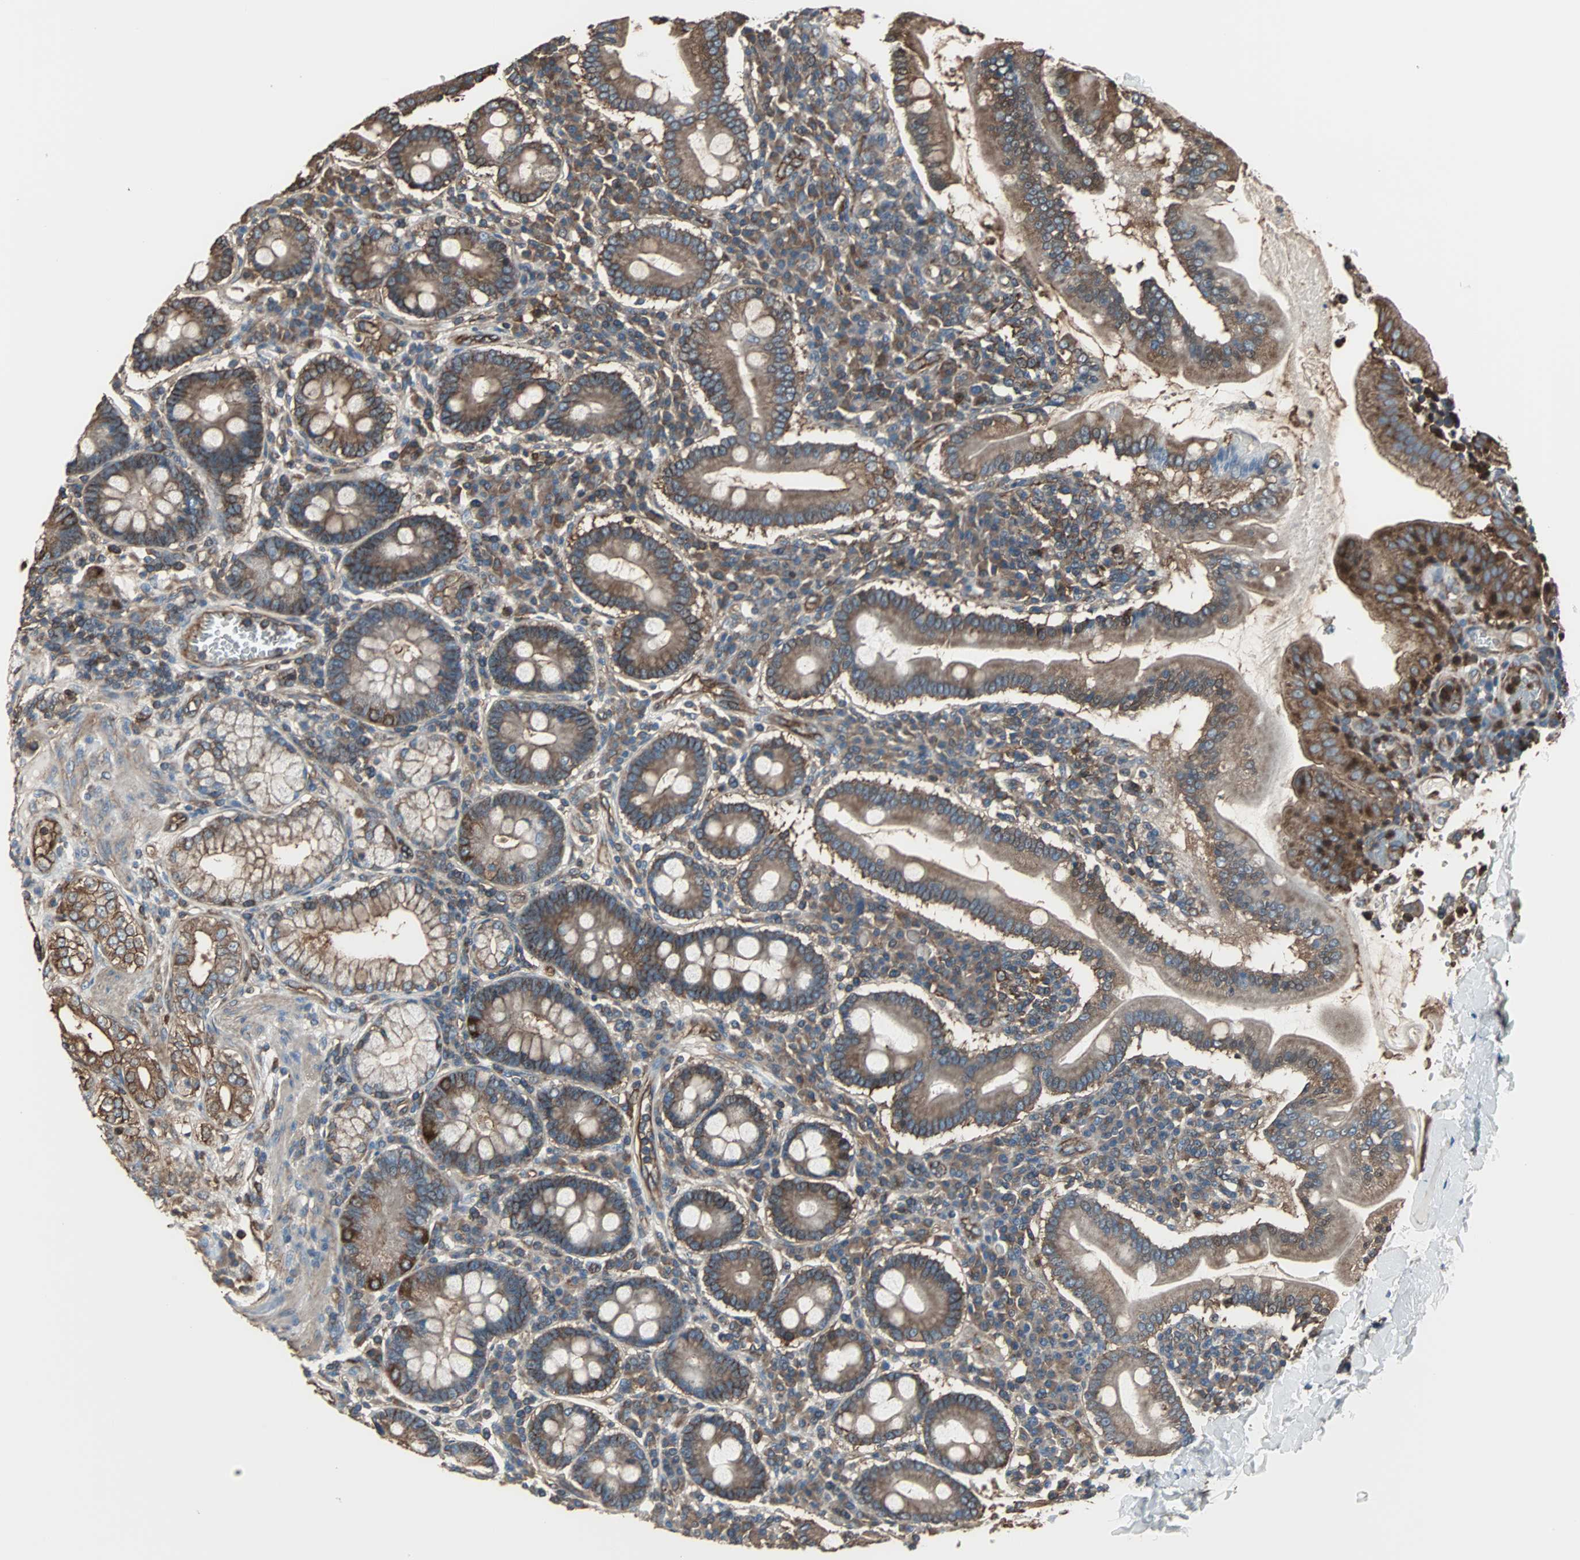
{"staining": {"intensity": "moderate", "quantity": ">75%", "location": "cytoplasmic/membranous"}, "tissue": "duodenum", "cell_type": "Glandular cells", "image_type": "normal", "snomed": [{"axis": "morphology", "description": "Normal tissue, NOS"}, {"axis": "topography", "description": "Duodenum"}], "caption": "A brown stain labels moderate cytoplasmic/membranous positivity of a protein in glandular cells of normal duodenum.", "gene": "ACTN1", "patient": {"sex": "male", "age": 50}}